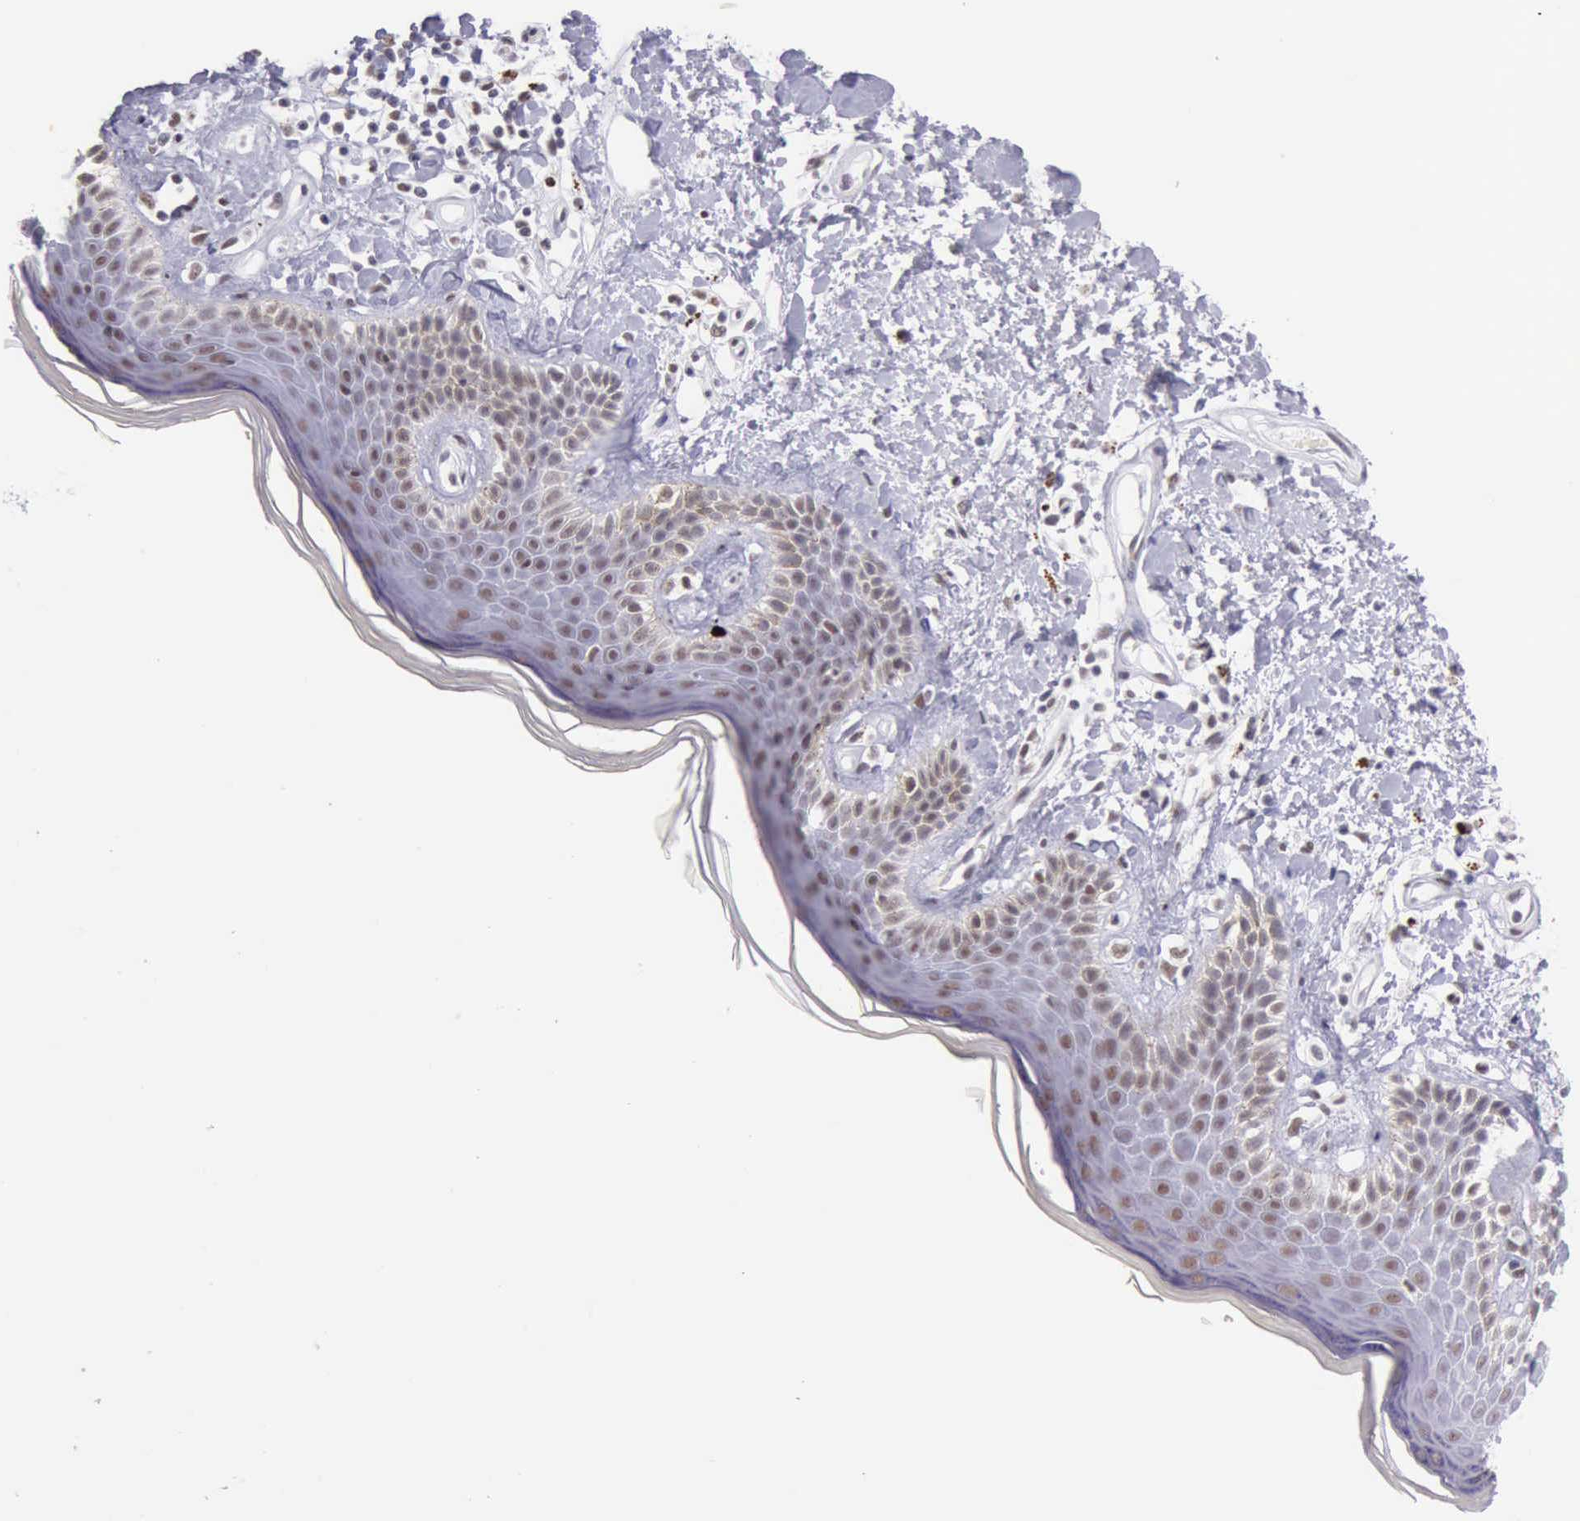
{"staining": {"intensity": "weak", "quantity": "25%-75%", "location": "nuclear"}, "tissue": "skin", "cell_type": "Epidermal cells", "image_type": "normal", "snomed": [{"axis": "morphology", "description": "Normal tissue, NOS"}, {"axis": "topography", "description": "Anal"}], "caption": "Weak nuclear protein positivity is present in approximately 25%-75% of epidermal cells in skin. The protein of interest is stained brown, and the nuclei are stained in blue (DAB (3,3'-diaminobenzidine) IHC with brightfield microscopy, high magnification).", "gene": "EP300", "patient": {"sex": "female", "age": 78}}